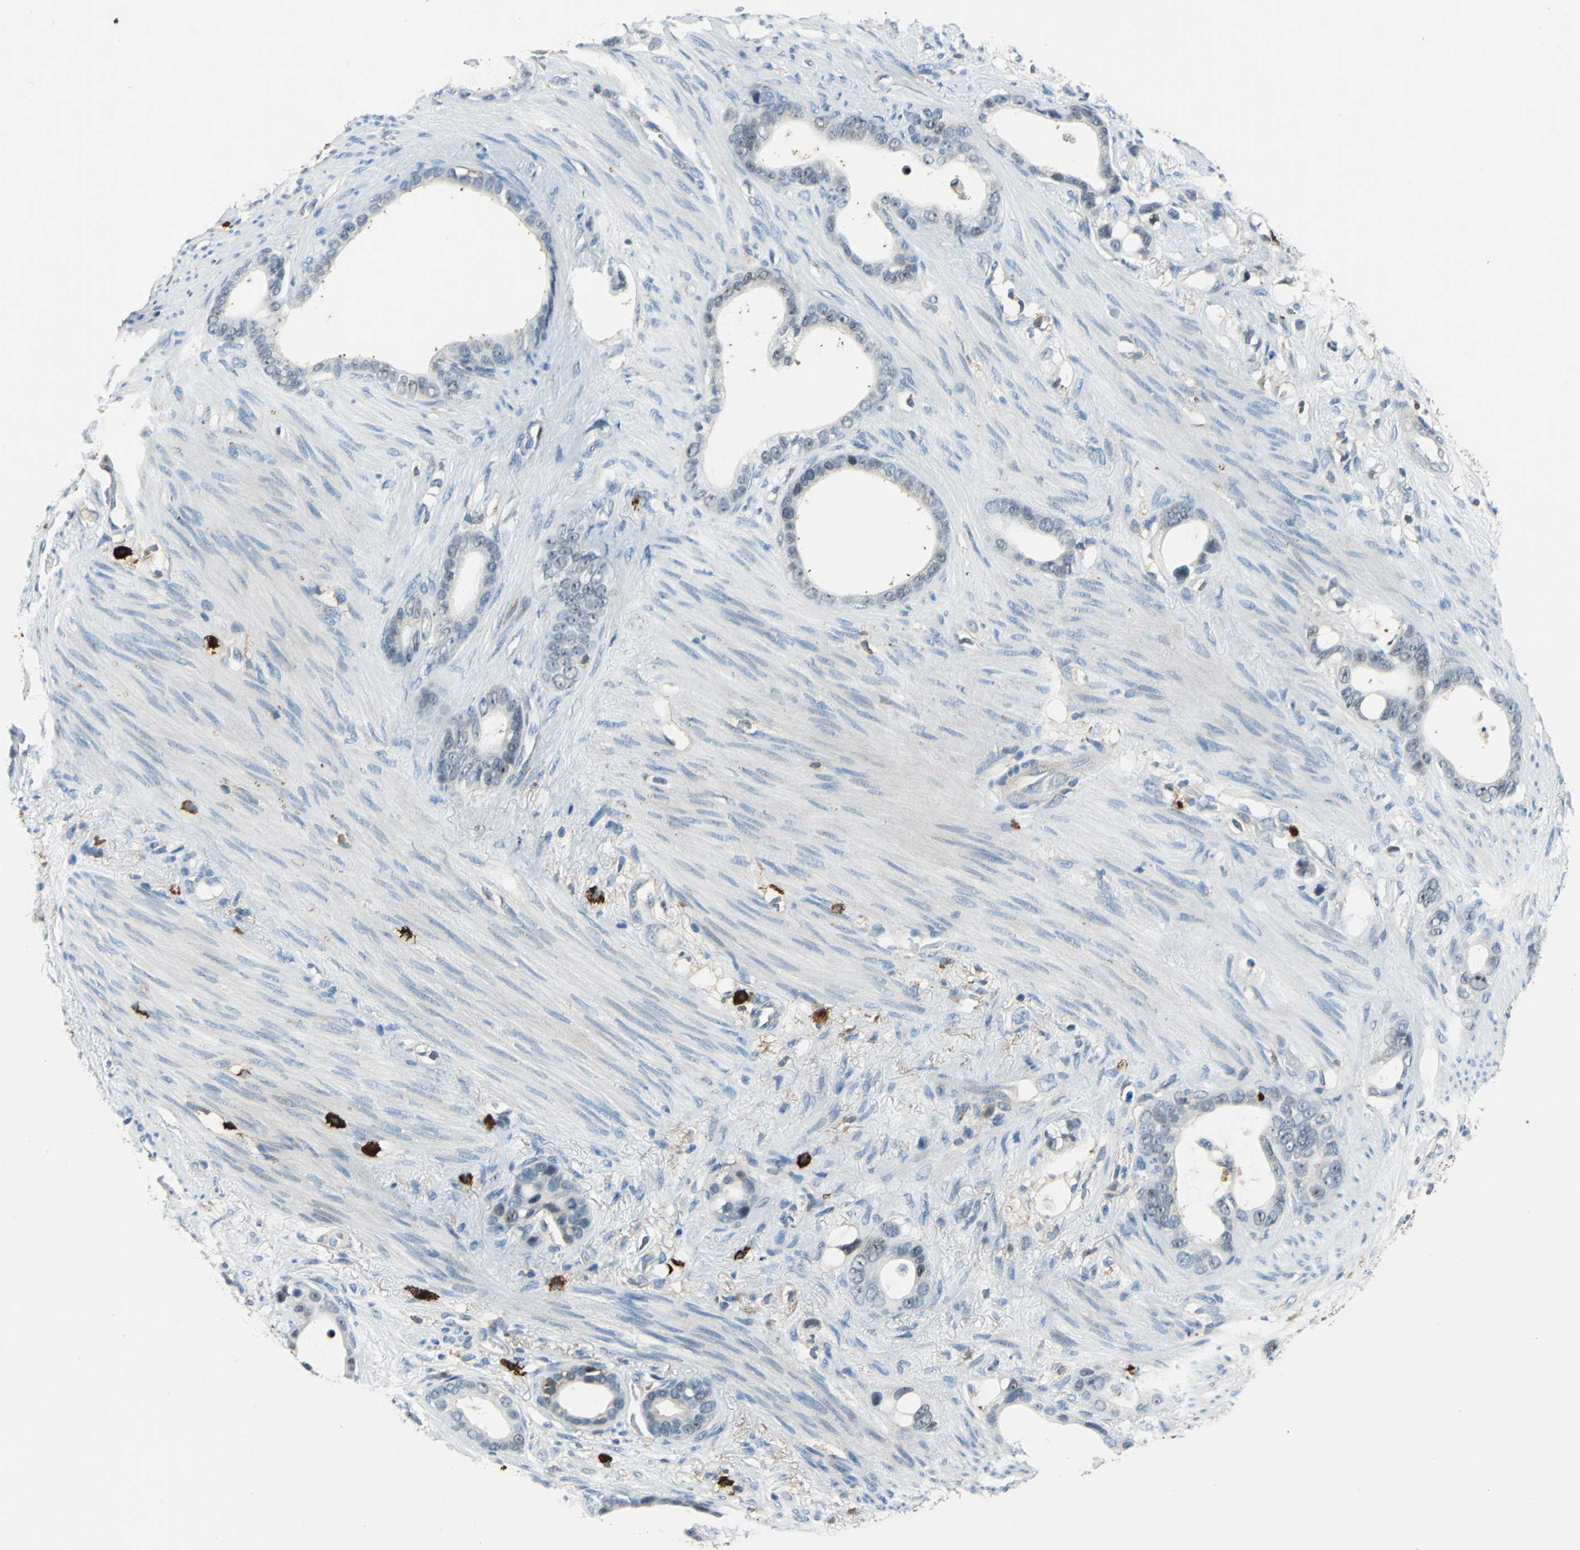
{"staining": {"intensity": "negative", "quantity": "none", "location": "none"}, "tissue": "stomach cancer", "cell_type": "Tumor cells", "image_type": "cancer", "snomed": [{"axis": "morphology", "description": "Adenocarcinoma, NOS"}, {"axis": "topography", "description": "Stomach"}], "caption": "Tumor cells show no significant staining in stomach cancer.", "gene": "SLC19A2", "patient": {"sex": "female", "age": 75}}